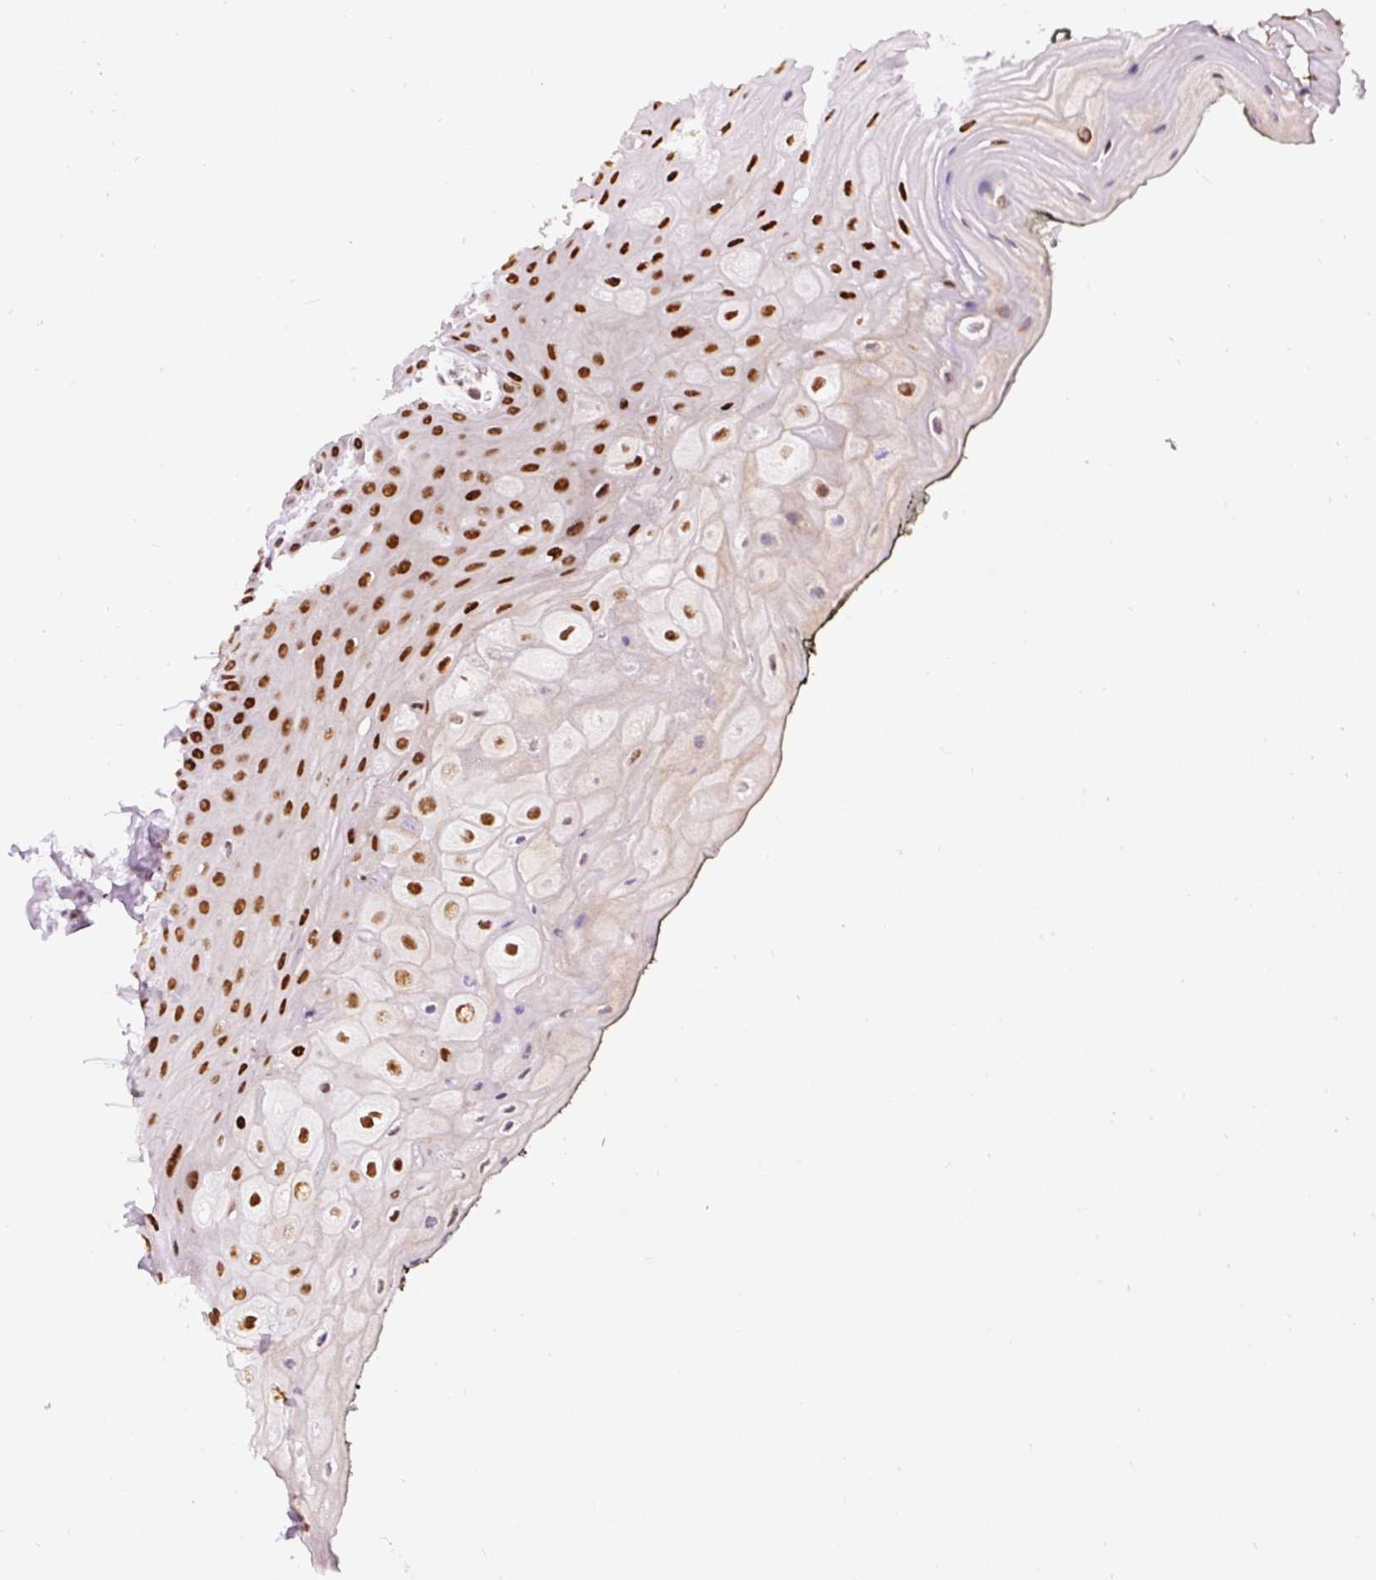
{"staining": {"intensity": "strong", "quantity": ">75%", "location": "nuclear"}, "tissue": "oral mucosa", "cell_type": "Squamous epithelial cells", "image_type": "normal", "snomed": [{"axis": "morphology", "description": "Normal tissue, NOS"}, {"axis": "topography", "description": "Oral tissue"}, {"axis": "topography", "description": "Tounge, NOS"}], "caption": "A micrograph of human oral mucosa stained for a protein reveals strong nuclear brown staining in squamous epithelial cells.", "gene": "HNRNPC", "patient": {"sex": "female", "age": 59}}